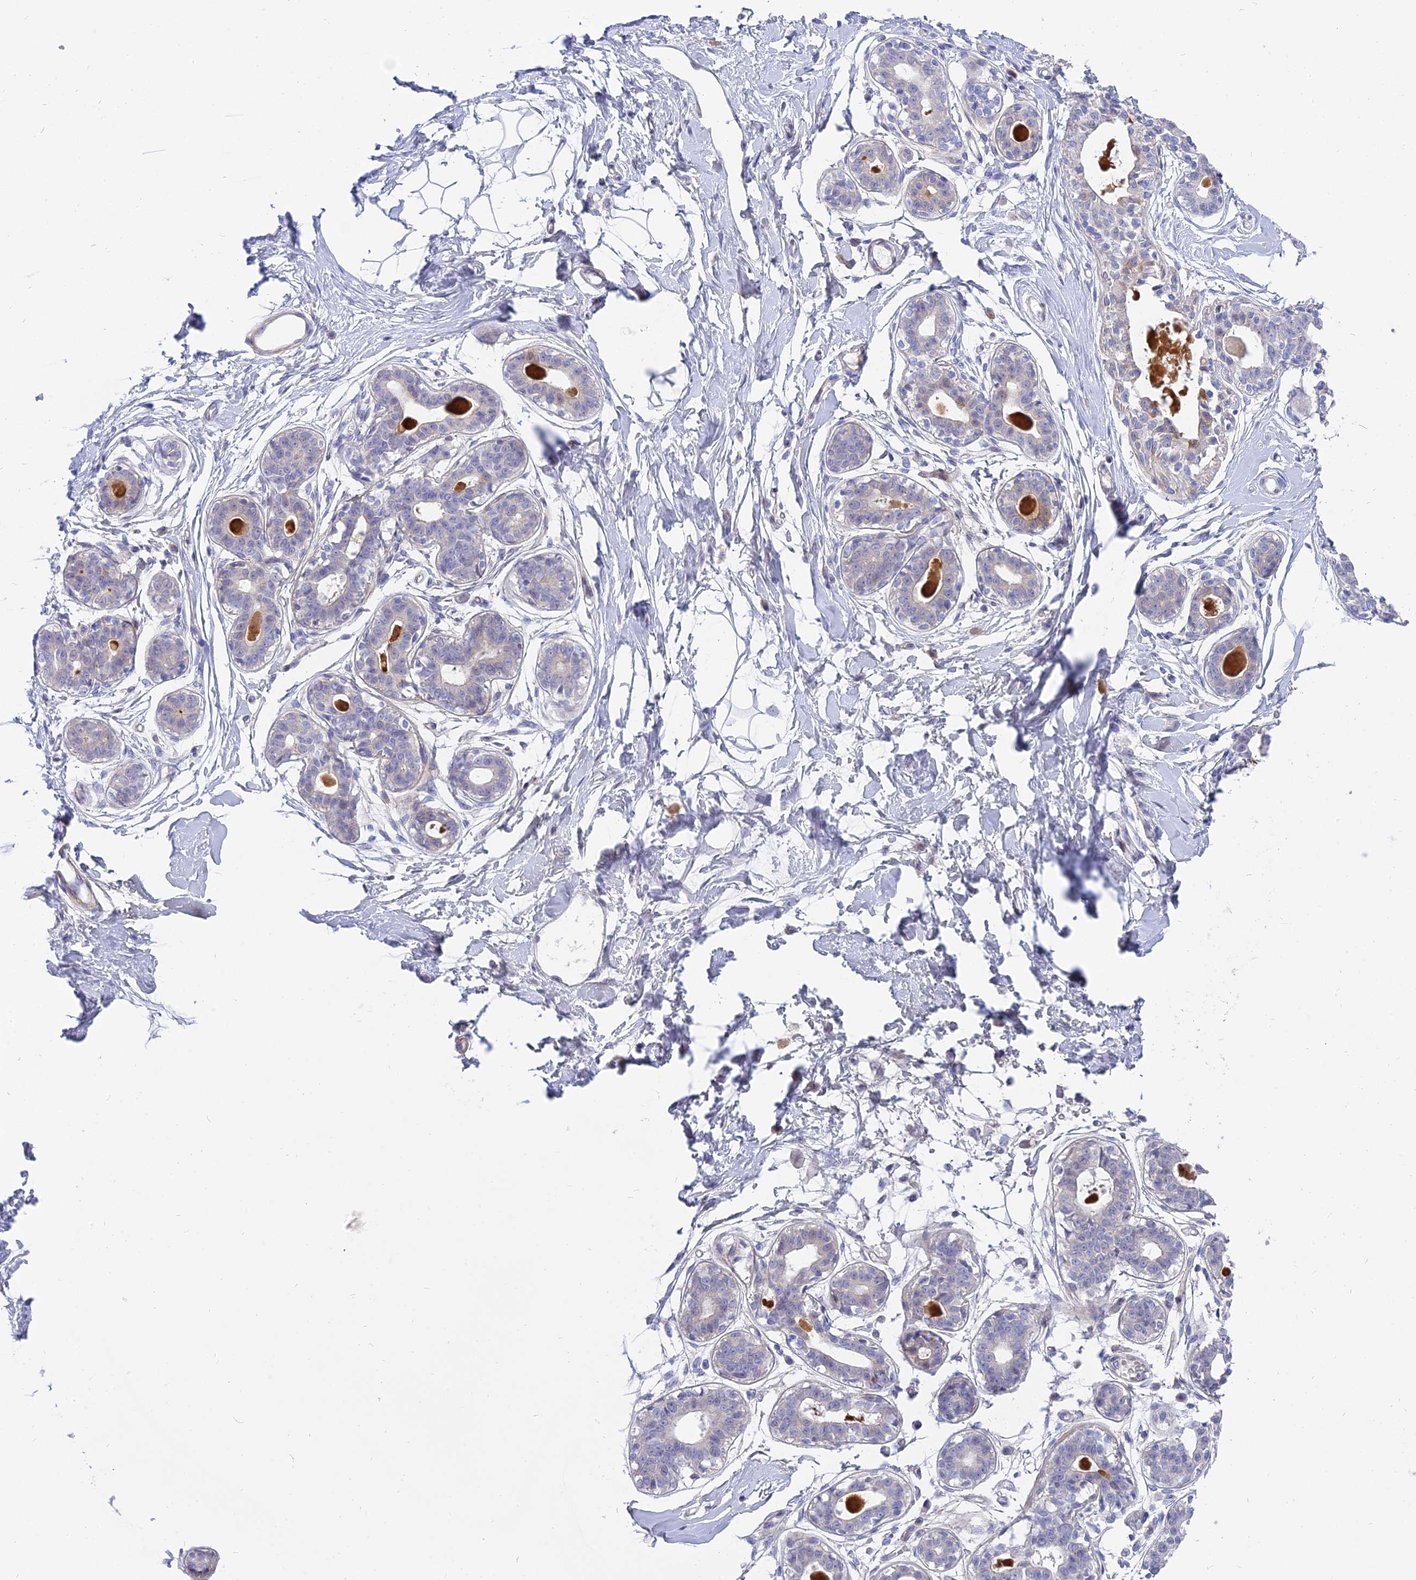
{"staining": {"intensity": "negative", "quantity": "none", "location": "none"}, "tissue": "breast", "cell_type": "Adipocytes", "image_type": "normal", "snomed": [{"axis": "morphology", "description": "Normal tissue, NOS"}, {"axis": "topography", "description": "Breast"}], "caption": "A high-resolution photomicrograph shows IHC staining of unremarkable breast, which demonstrates no significant staining in adipocytes. Brightfield microscopy of immunohistochemistry stained with DAB (3,3'-diaminobenzidine) (brown) and hematoxylin (blue), captured at high magnification.", "gene": "MBD3L1", "patient": {"sex": "female", "age": 45}}